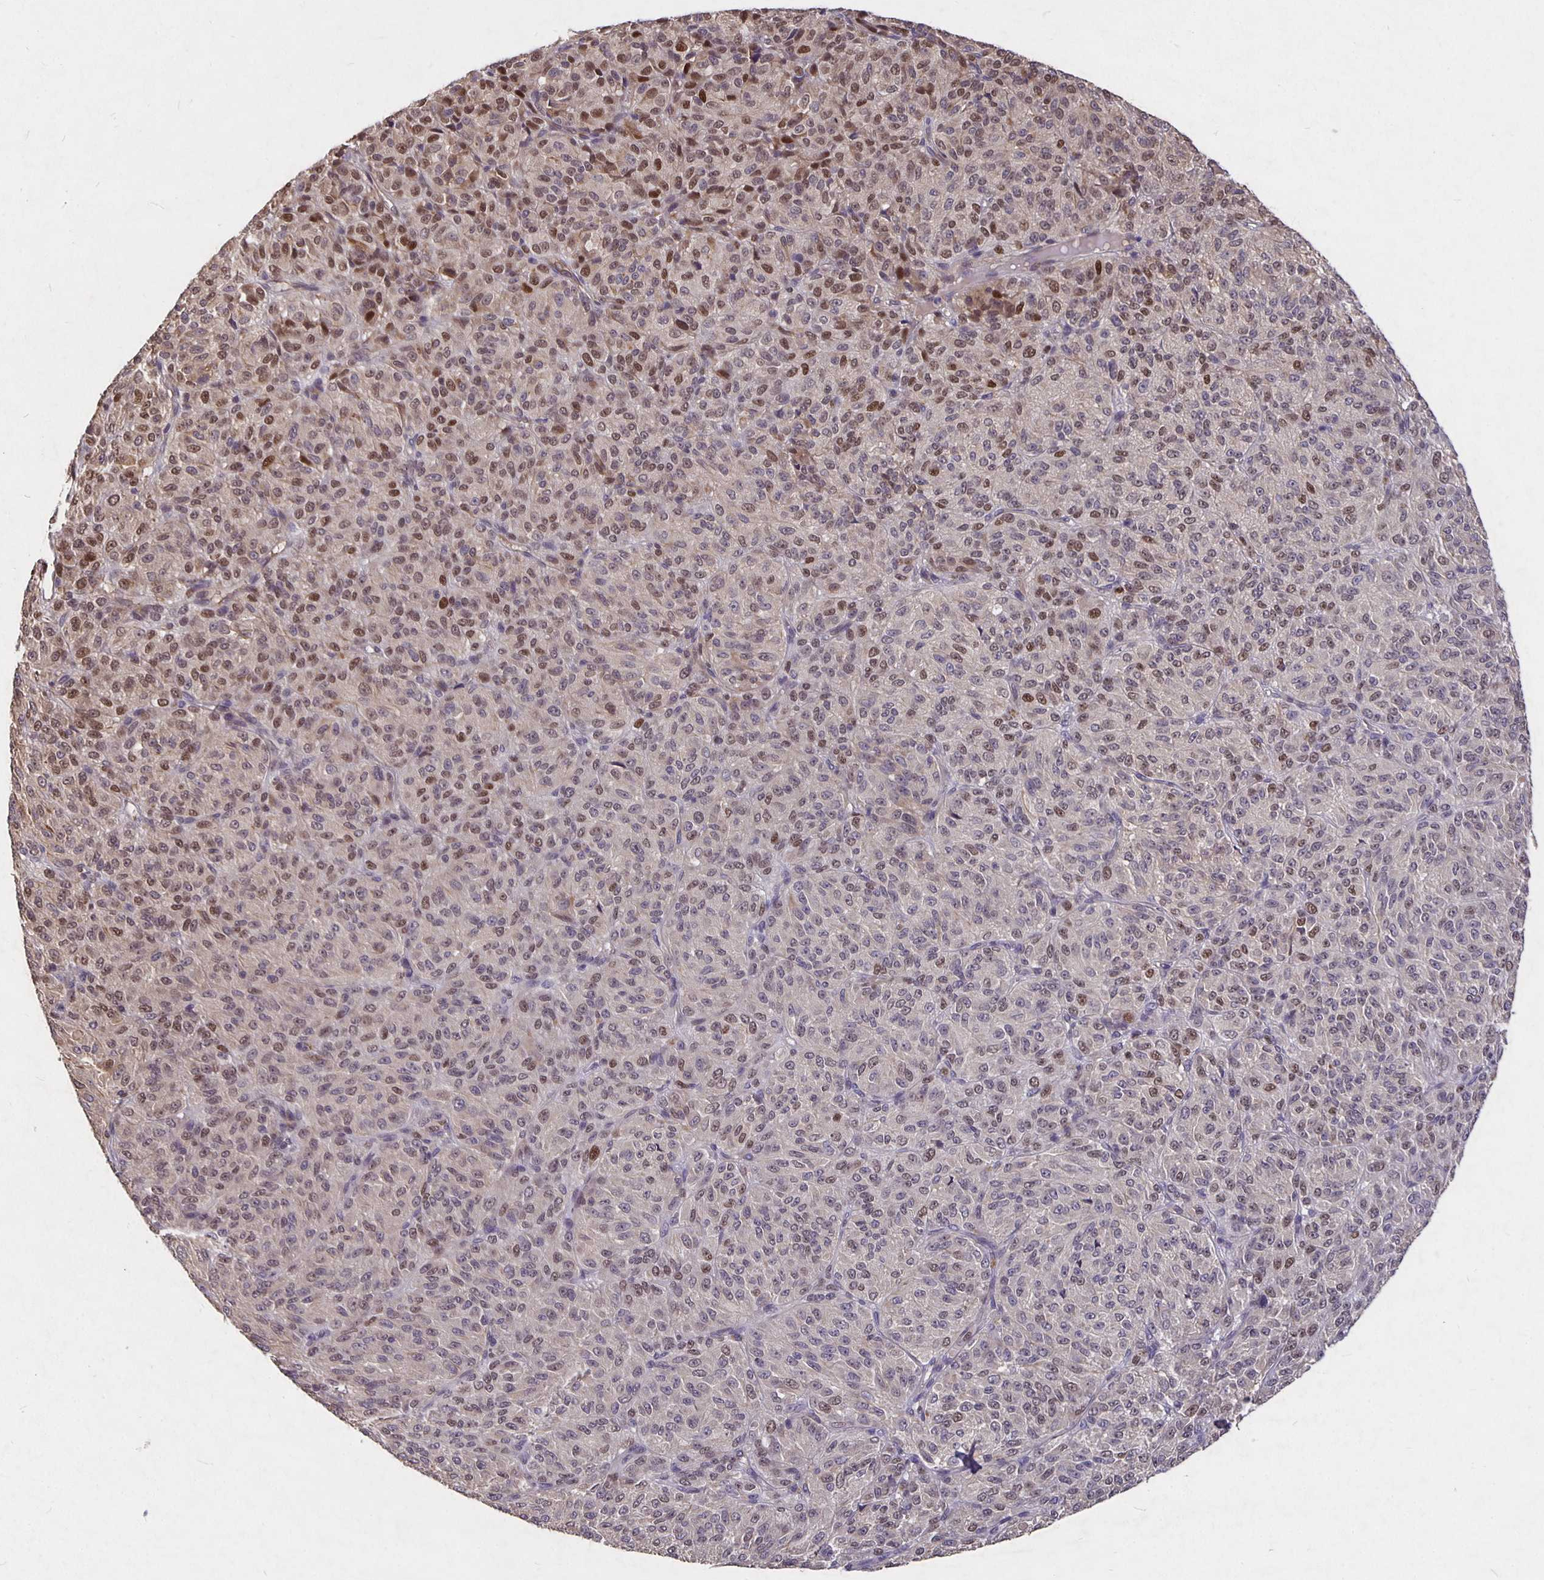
{"staining": {"intensity": "moderate", "quantity": "25%-75%", "location": "nuclear"}, "tissue": "melanoma", "cell_type": "Tumor cells", "image_type": "cancer", "snomed": [{"axis": "morphology", "description": "Malignant melanoma, Metastatic site"}, {"axis": "topography", "description": "Brain"}], "caption": "A brown stain highlights moderate nuclear staining of a protein in malignant melanoma (metastatic site) tumor cells.", "gene": "NOG", "patient": {"sex": "female", "age": 56}}